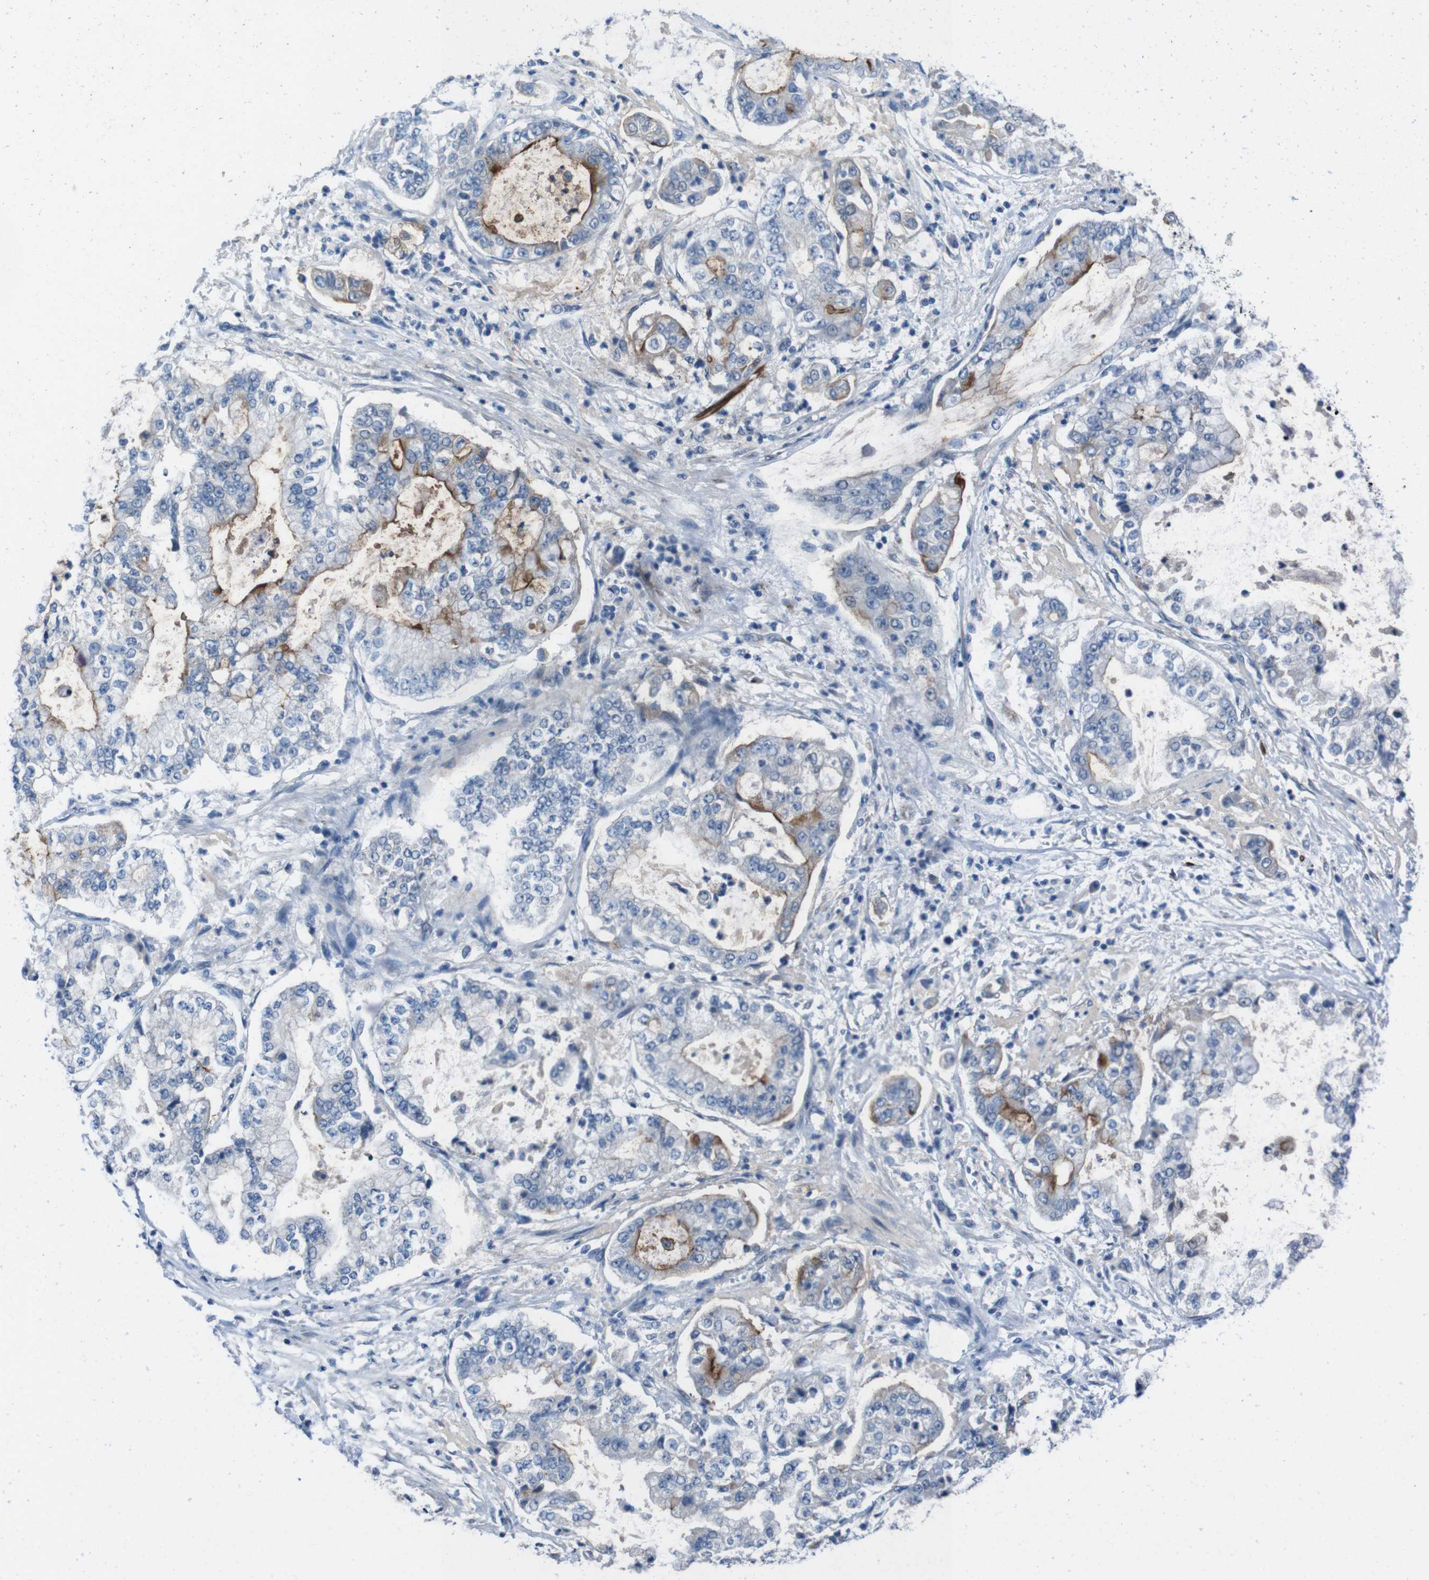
{"staining": {"intensity": "moderate", "quantity": "<25%", "location": "cytoplasmic/membranous"}, "tissue": "stomach cancer", "cell_type": "Tumor cells", "image_type": "cancer", "snomed": [{"axis": "morphology", "description": "Adenocarcinoma, NOS"}, {"axis": "topography", "description": "Stomach"}], "caption": "The immunohistochemical stain labels moderate cytoplasmic/membranous expression in tumor cells of adenocarcinoma (stomach) tissue.", "gene": "CDHR2", "patient": {"sex": "male", "age": 76}}